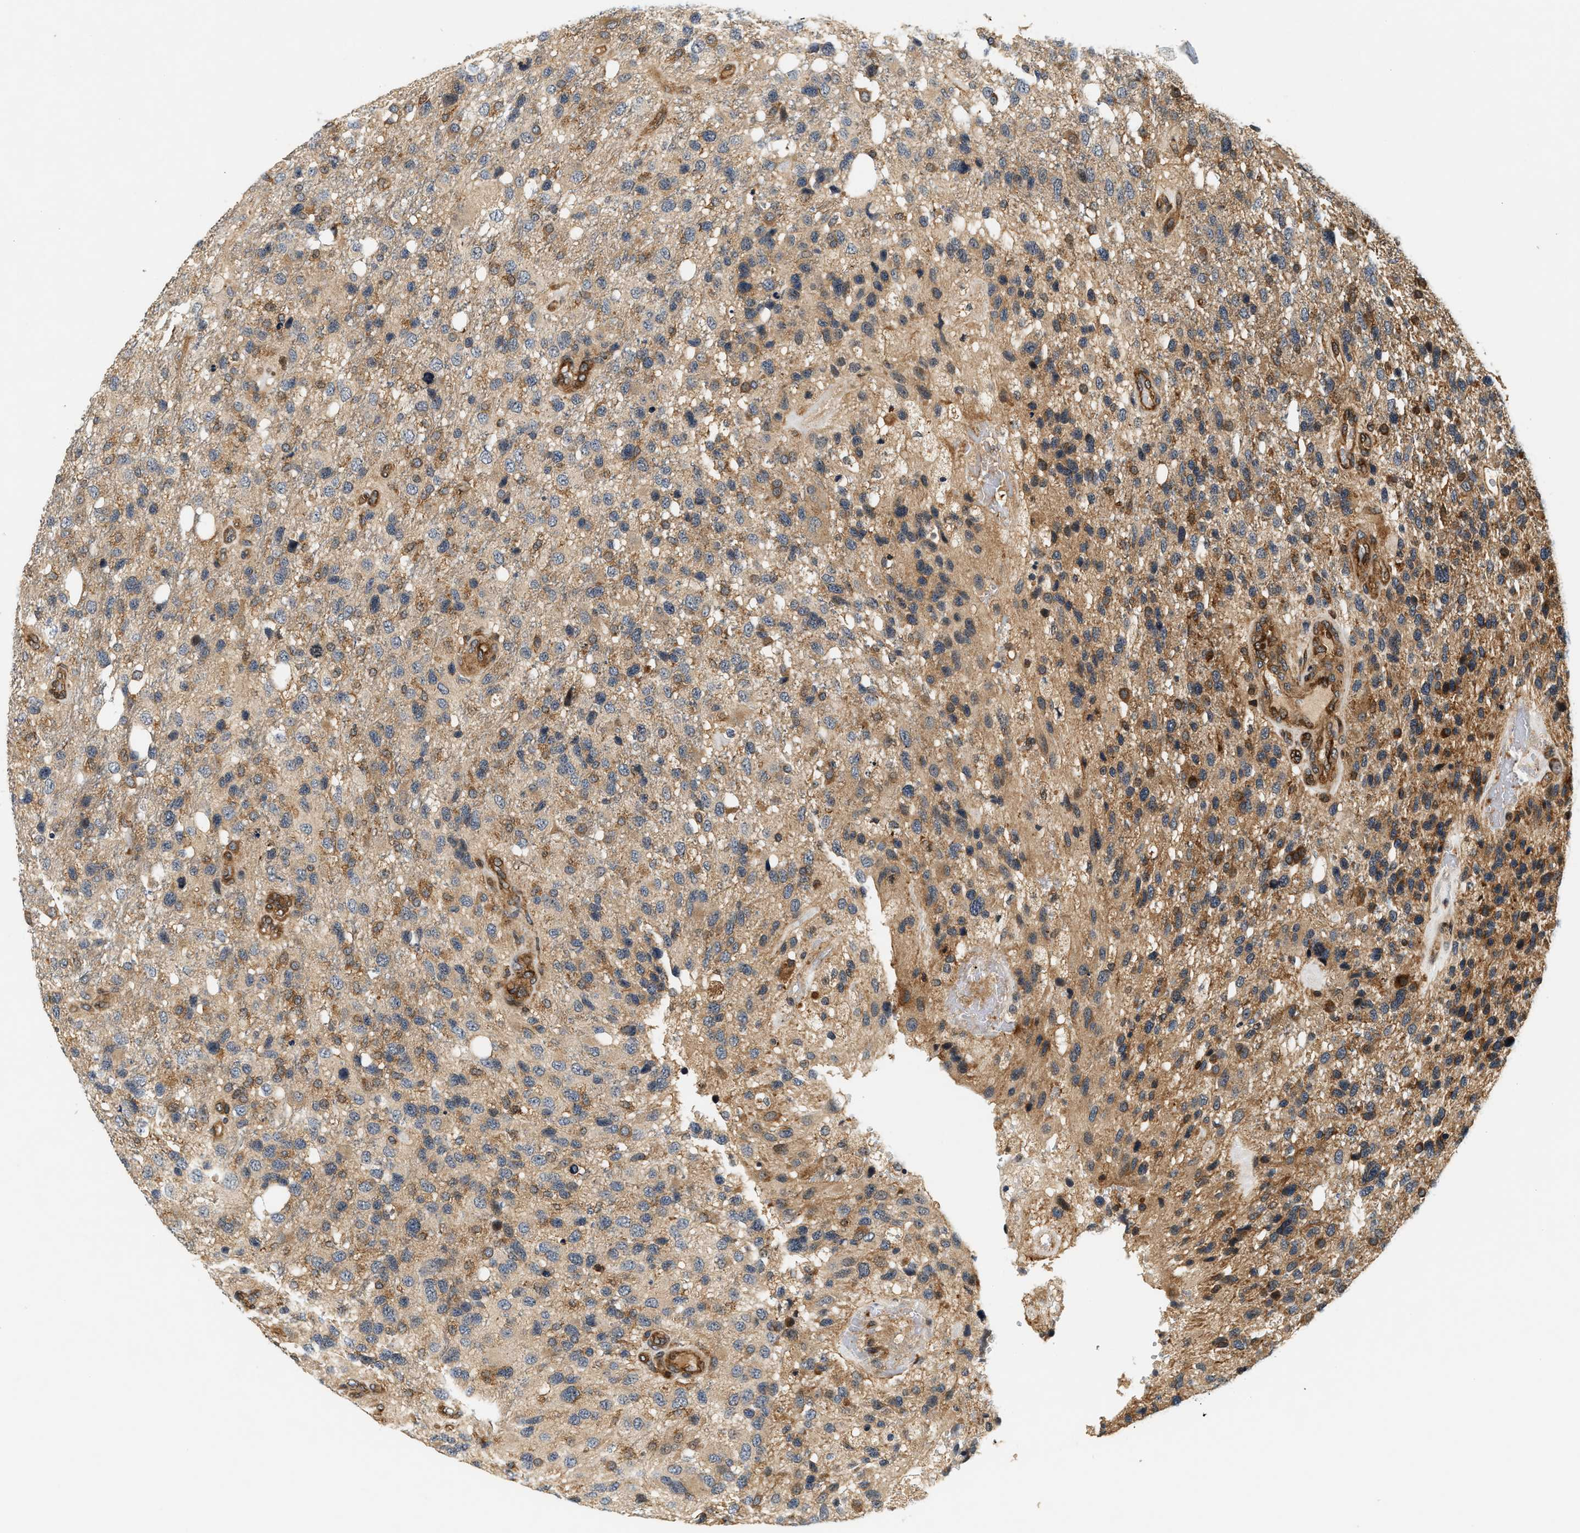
{"staining": {"intensity": "moderate", "quantity": ">75%", "location": "cytoplasmic/membranous"}, "tissue": "glioma", "cell_type": "Tumor cells", "image_type": "cancer", "snomed": [{"axis": "morphology", "description": "Glioma, malignant, High grade"}, {"axis": "topography", "description": "Brain"}], "caption": "DAB (3,3'-diaminobenzidine) immunohistochemical staining of glioma demonstrates moderate cytoplasmic/membranous protein staining in about >75% of tumor cells. The protein is shown in brown color, while the nuclei are stained blue.", "gene": "SAMD9", "patient": {"sex": "female", "age": 58}}